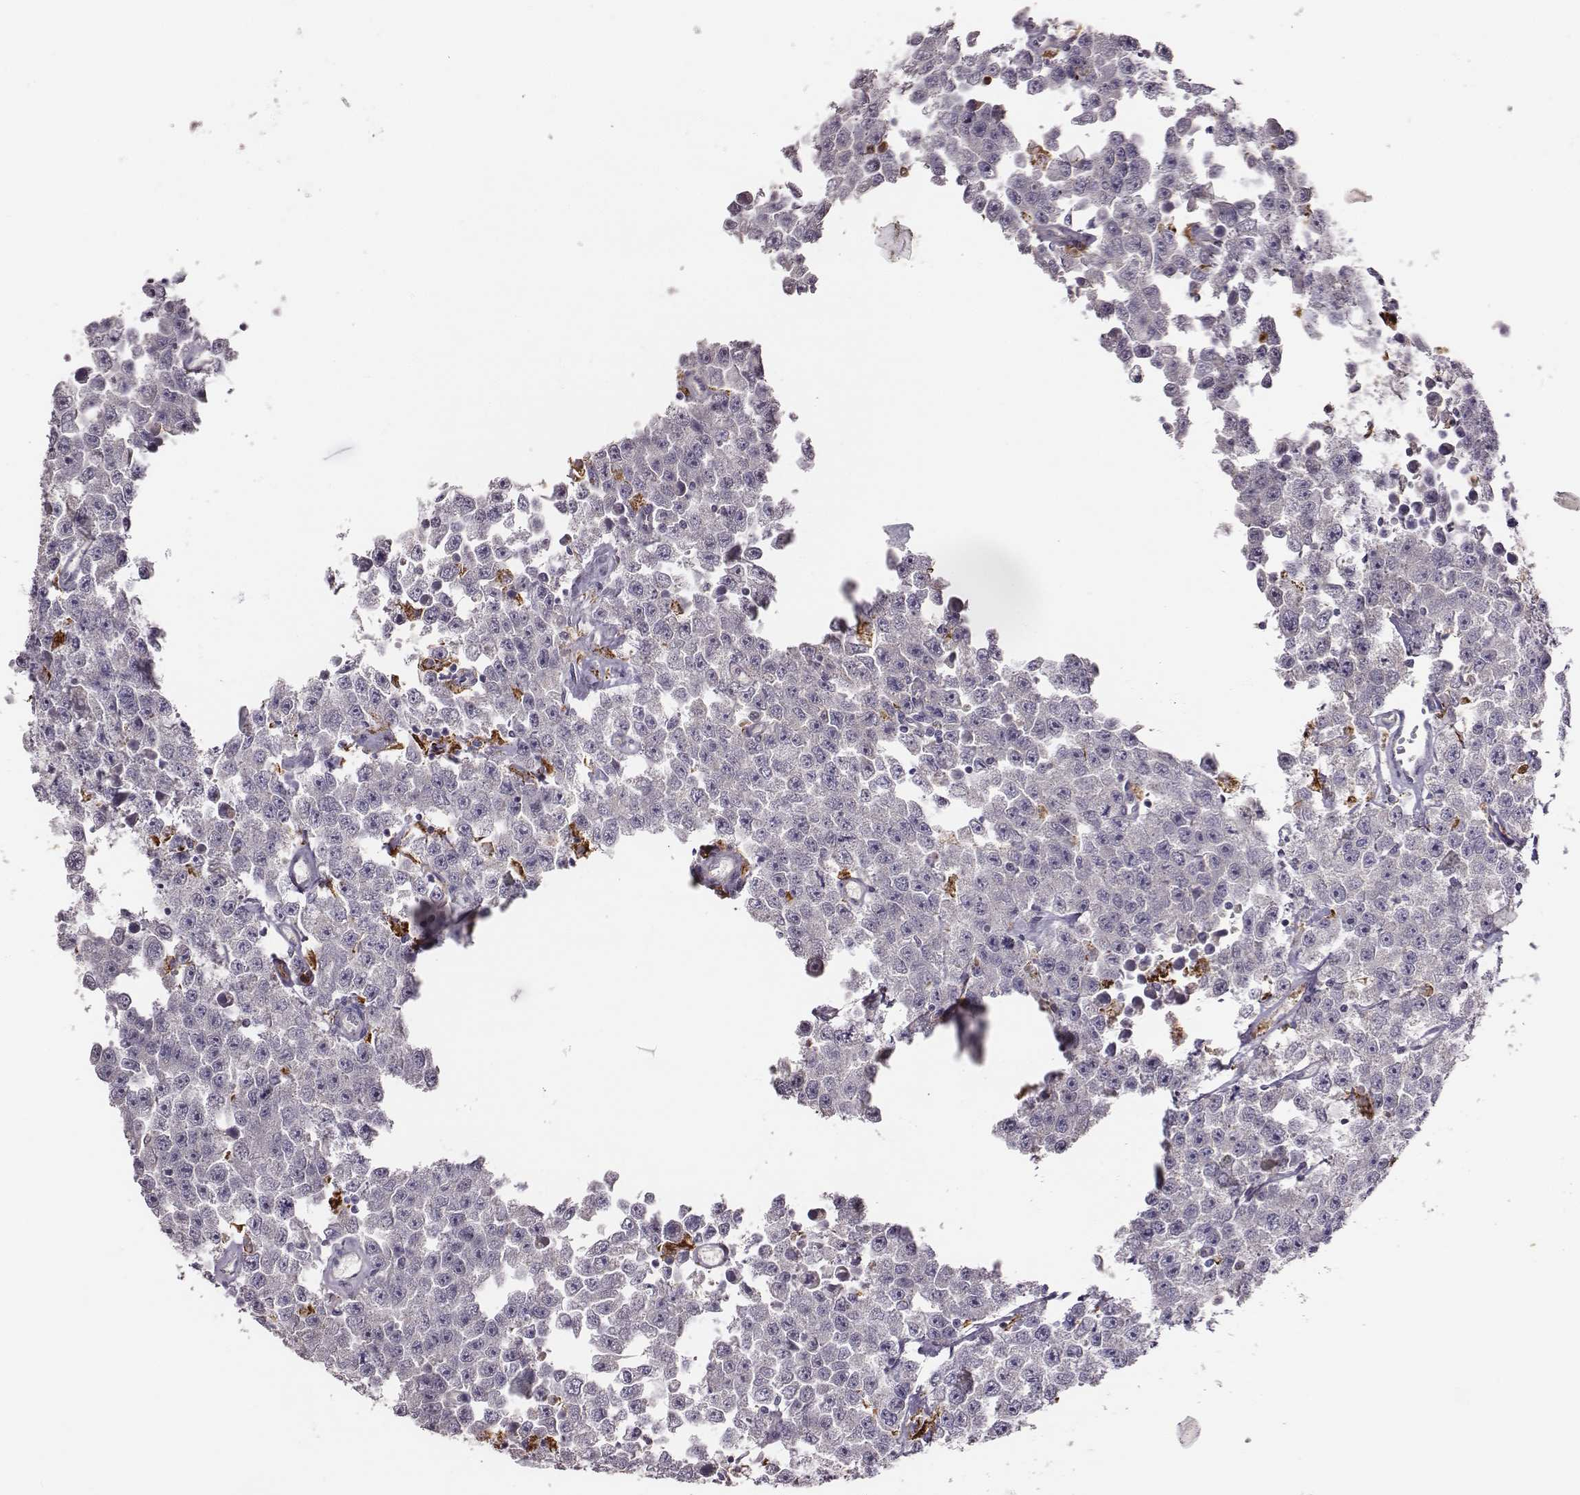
{"staining": {"intensity": "negative", "quantity": "none", "location": "none"}, "tissue": "testis cancer", "cell_type": "Tumor cells", "image_type": "cancer", "snomed": [{"axis": "morphology", "description": "Seminoma, NOS"}, {"axis": "topography", "description": "Testis"}], "caption": "DAB immunohistochemical staining of seminoma (testis) reveals no significant staining in tumor cells. (DAB (3,3'-diaminobenzidine) immunohistochemistry (IHC) visualized using brightfield microscopy, high magnification).", "gene": "KMO", "patient": {"sex": "male", "age": 52}}